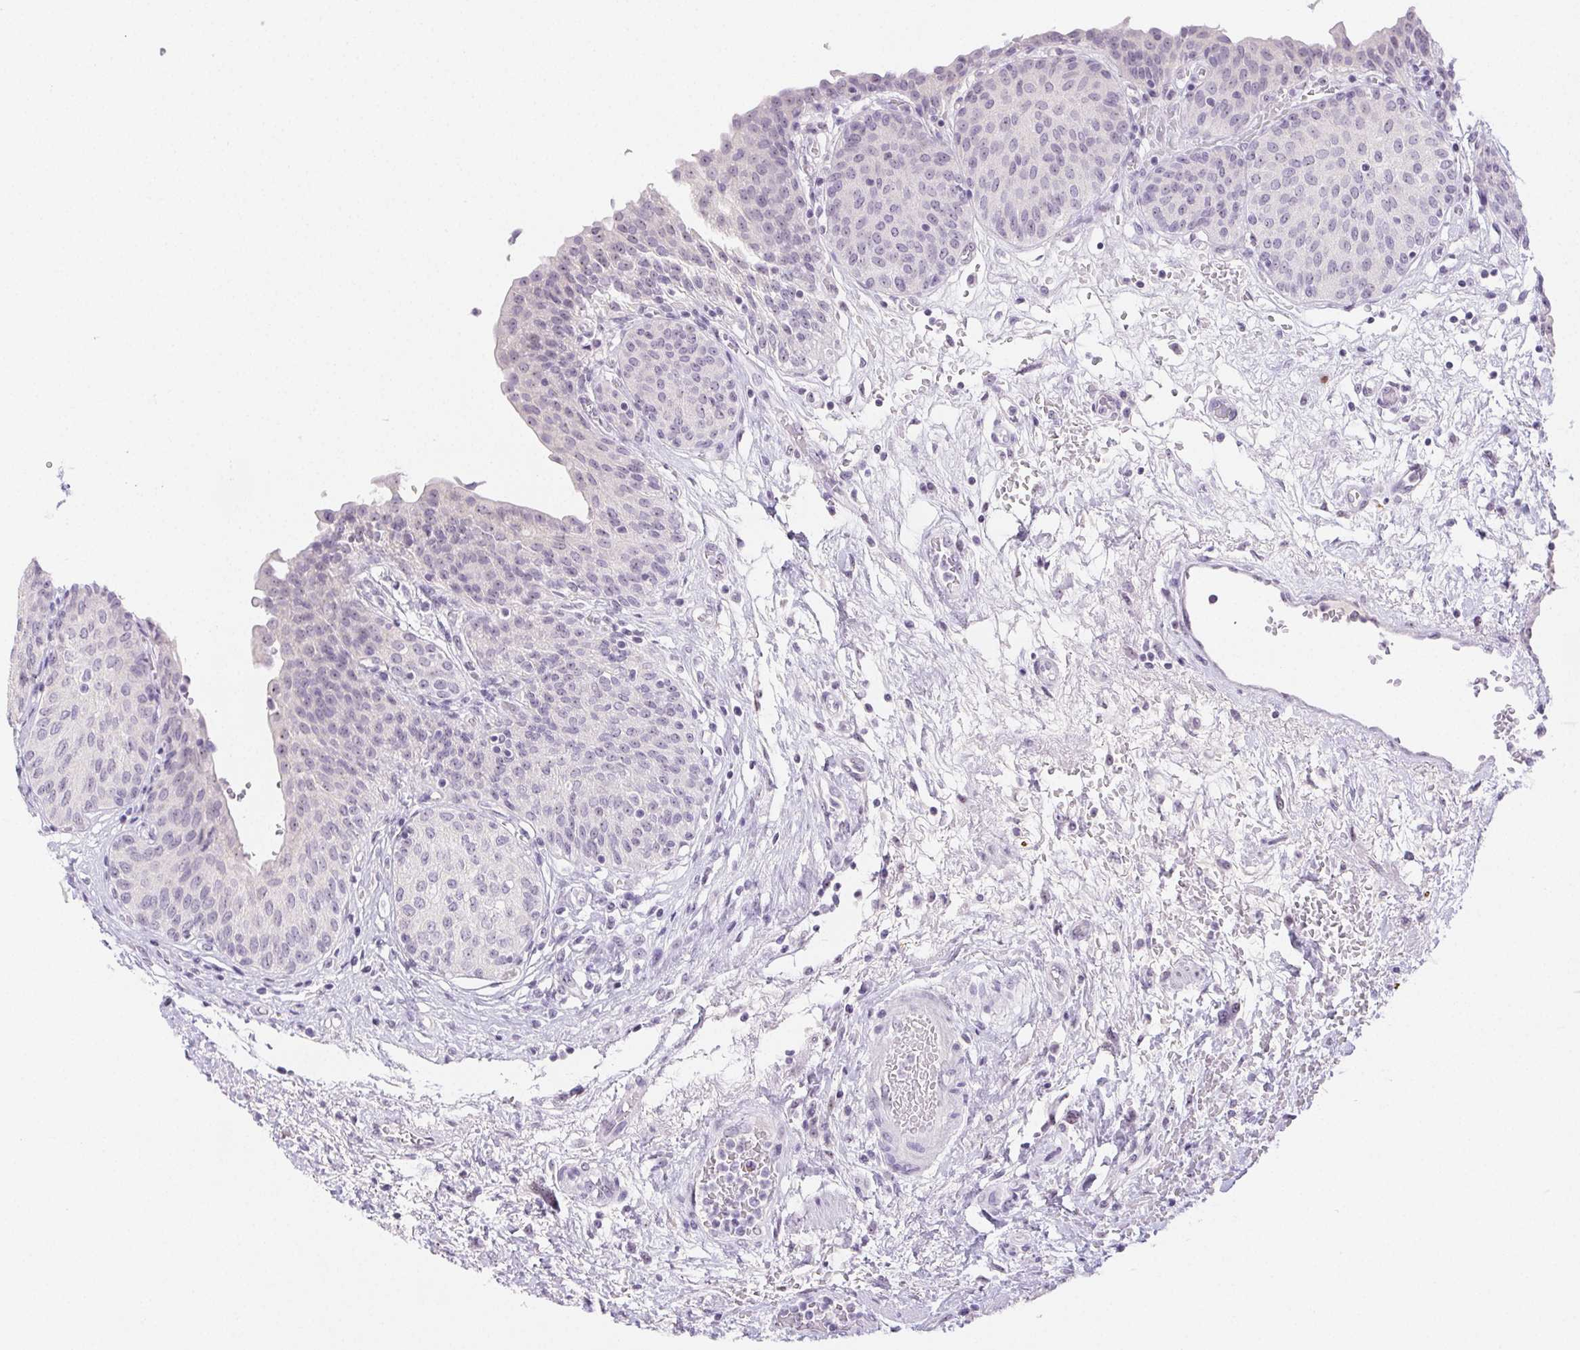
{"staining": {"intensity": "negative", "quantity": "none", "location": "none"}, "tissue": "urinary bladder", "cell_type": "Urothelial cells", "image_type": "normal", "snomed": [{"axis": "morphology", "description": "Normal tissue, NOS"}, {"axis": "topography", "description": "Urinary bladder"}], "caption": "Urinary bladder was stained to show a protein in brown. There is no significant staining in urothelial cells. Brightfield microscopy of IHC stained with DAB (brown) and hematoxylin (blue), captured at high magnification.", "gene": "ST8SIA3", "patient": {"sex": "male", "age": 68}}